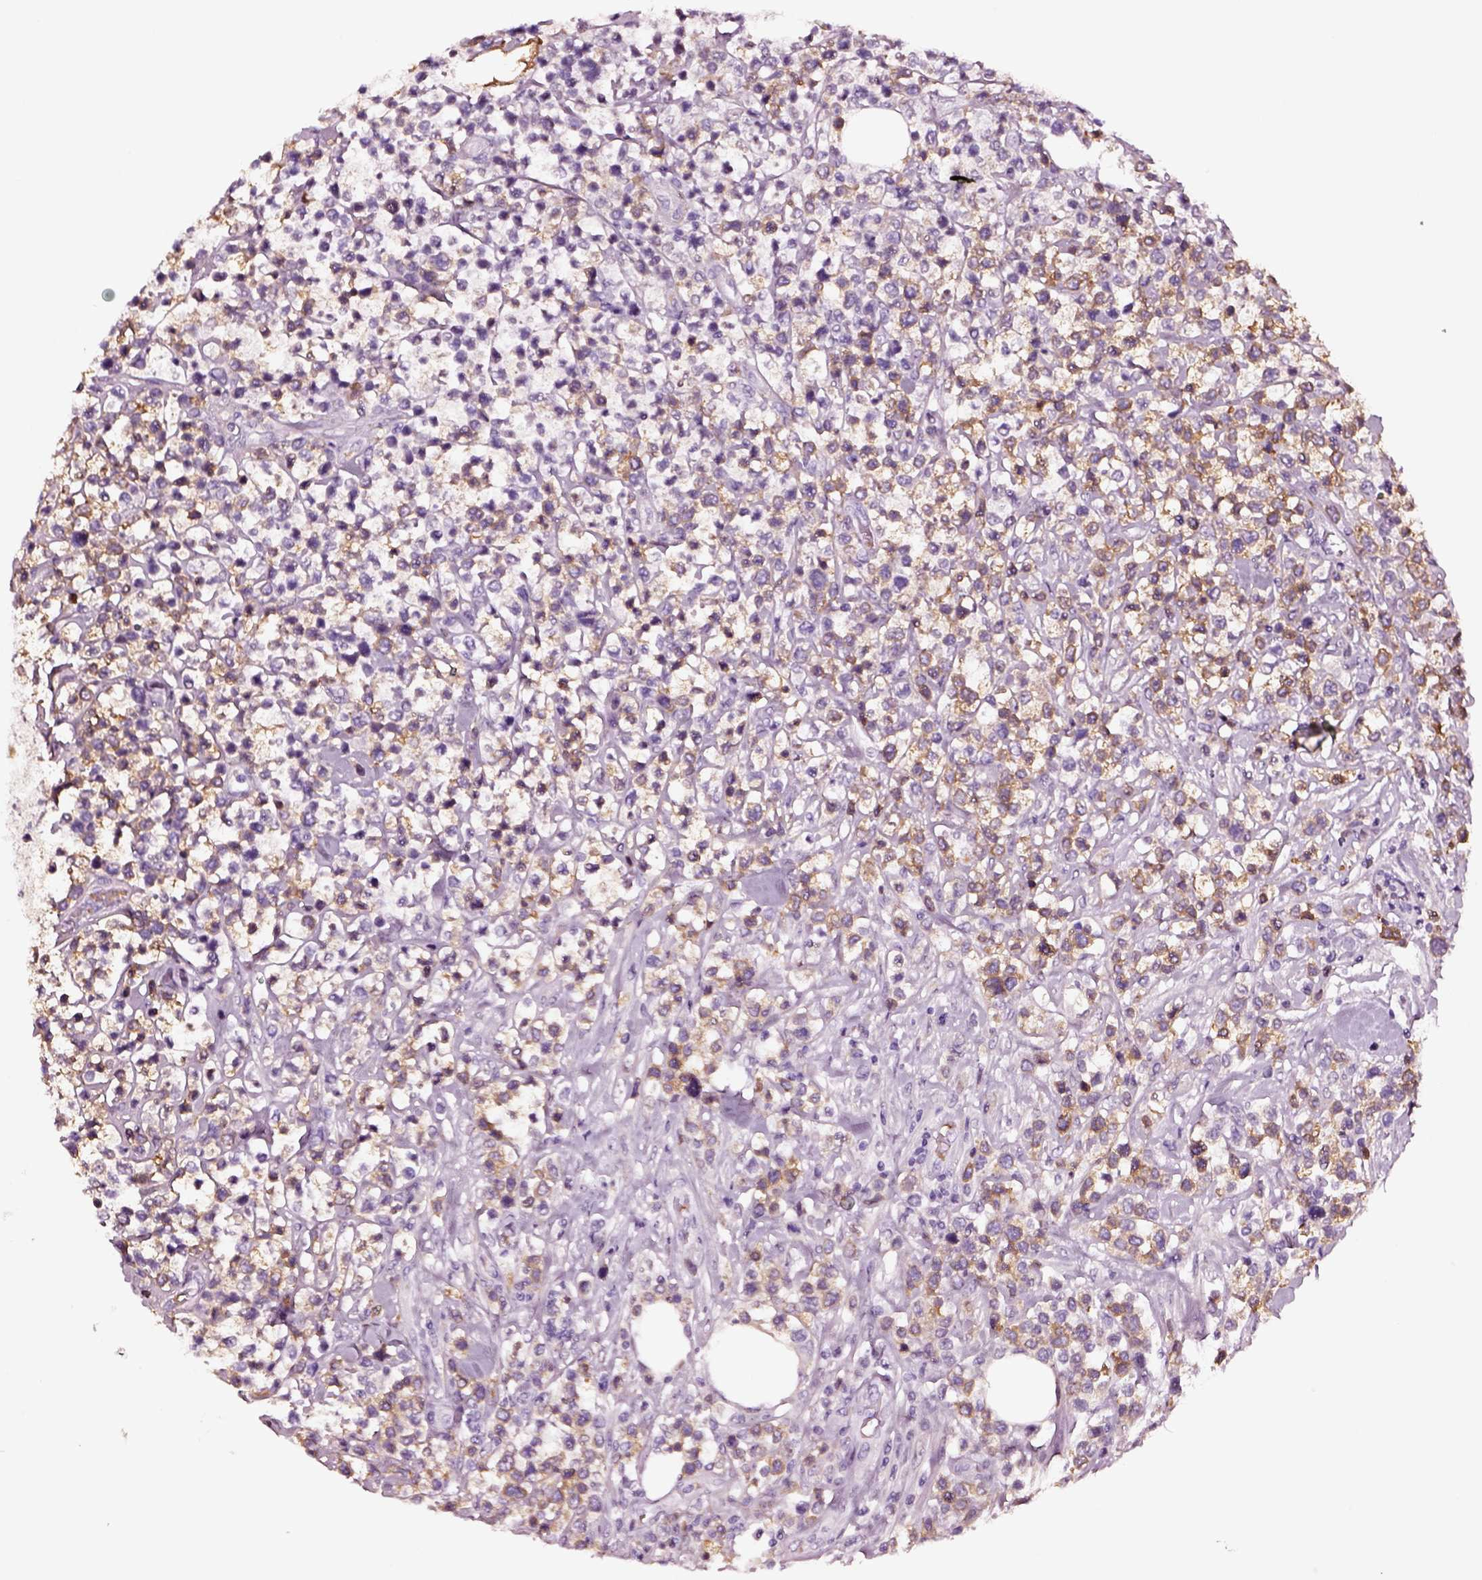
{"staining": {"intensity": "weak", "quantity": ">75%", "location": "cytoplasmic/membranous"}, "tissue": "lymphoma", "cell_type": "Tumor cells", "image_type": "cancer", "snomed": [{"axis": "morphology", "description": "Malignant lymphoma, non-Hodgkin's type, High grade"}, {"axis": "topography", "description": "Soft tissue"}], "caption": "An immunohistochemistry image of neoplastic tissue is shown. Protein staining in brown shows weak cytoplasmic/membranous positivity in lymphoma within tumor cells.", "gene": "TF", "patient": {"sex": "female", "age": 56}}